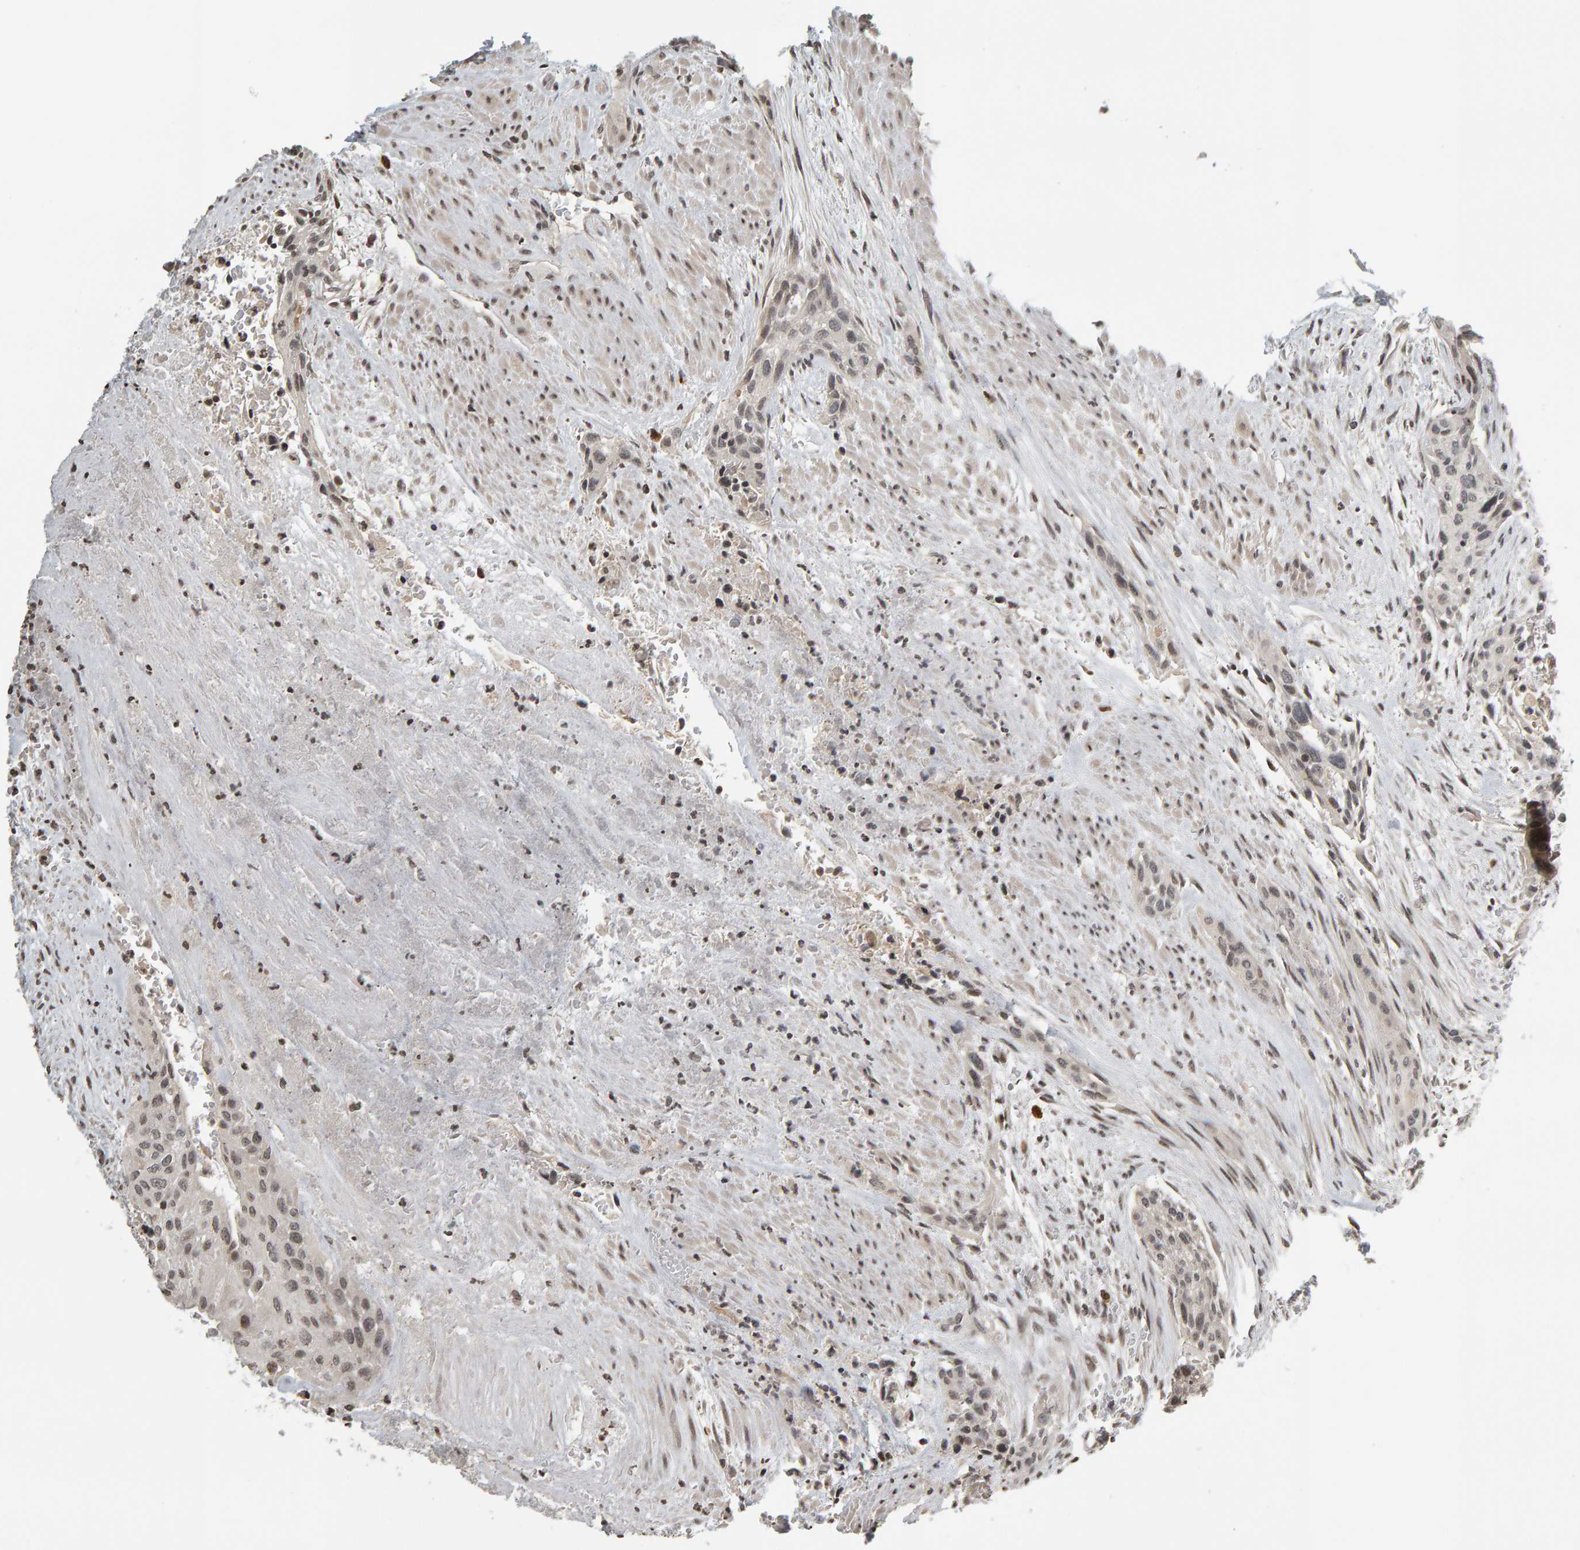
{"staining": {"intensity": "weak", "quantity": "<25%", "location": "nuclear"}, "tissue": "urothelial cancer", "cell_type": "Tumor cells", "image_type": "cancer", "snomed": [{"axis": "morphology", "description": "Urothelial carcinoma, High grade"}, {"axis": "topography", "description": "Urinary bladder"}], "caption": "Immunohistochemistry photomicrograph of neoplastic tissue: human high-grade urothelial carcinoma stained with DAB (3,3'-diaminobenzidine) exhibits no significant protein staining in tumor cells. (DAB (3,3'-diaminobenzidine) immunohistochemistry (IHC) with hematoxylin counter stain).", "gene": "TRAM1", "patient": {"sex": "male", "age": 35}}